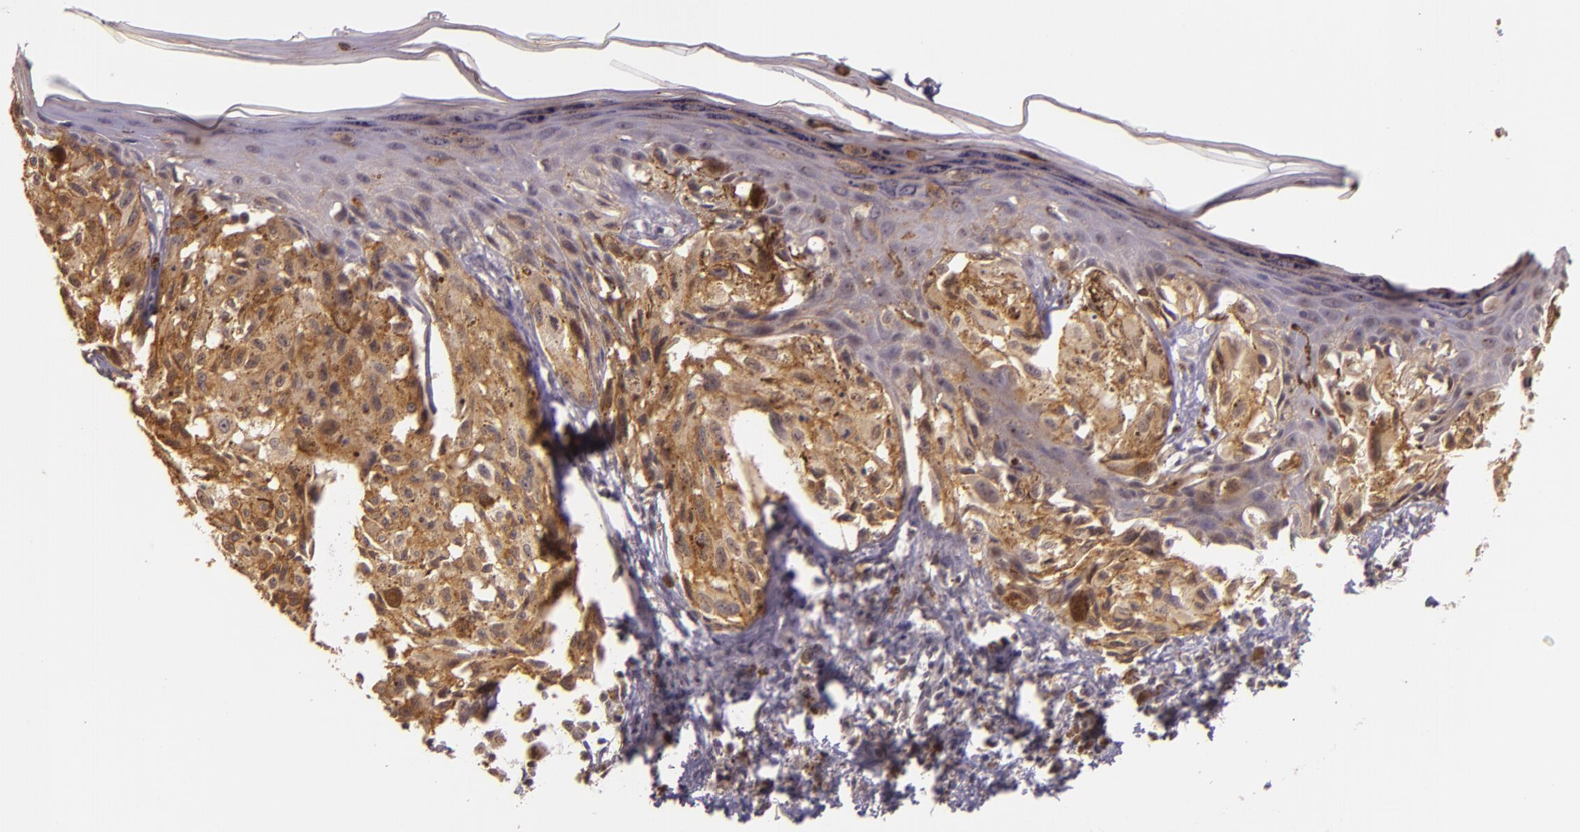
{"staining": {"intensity": "moderate", "quantity": ">75%", "location": "cytoplasmic/membranous"}, "tissue": "melanoma", "cell_type": "Tumor cells", "image_type": "cancer", "snomed": [{"axis": "morphology", "description": "Malignant melanoma, NOS"}, {"axis": "topography", "description": "Skin"}], "caption": "DAB (3,3'-diaminobenzidine) immunohistochemical staining of melanoma demonstrates moderate cytoplasmic/membranous protein positivity in approximately >75% of tumor cells.", "gene": "ARMH4", "patient": {"sex": "female", "age": 72}}